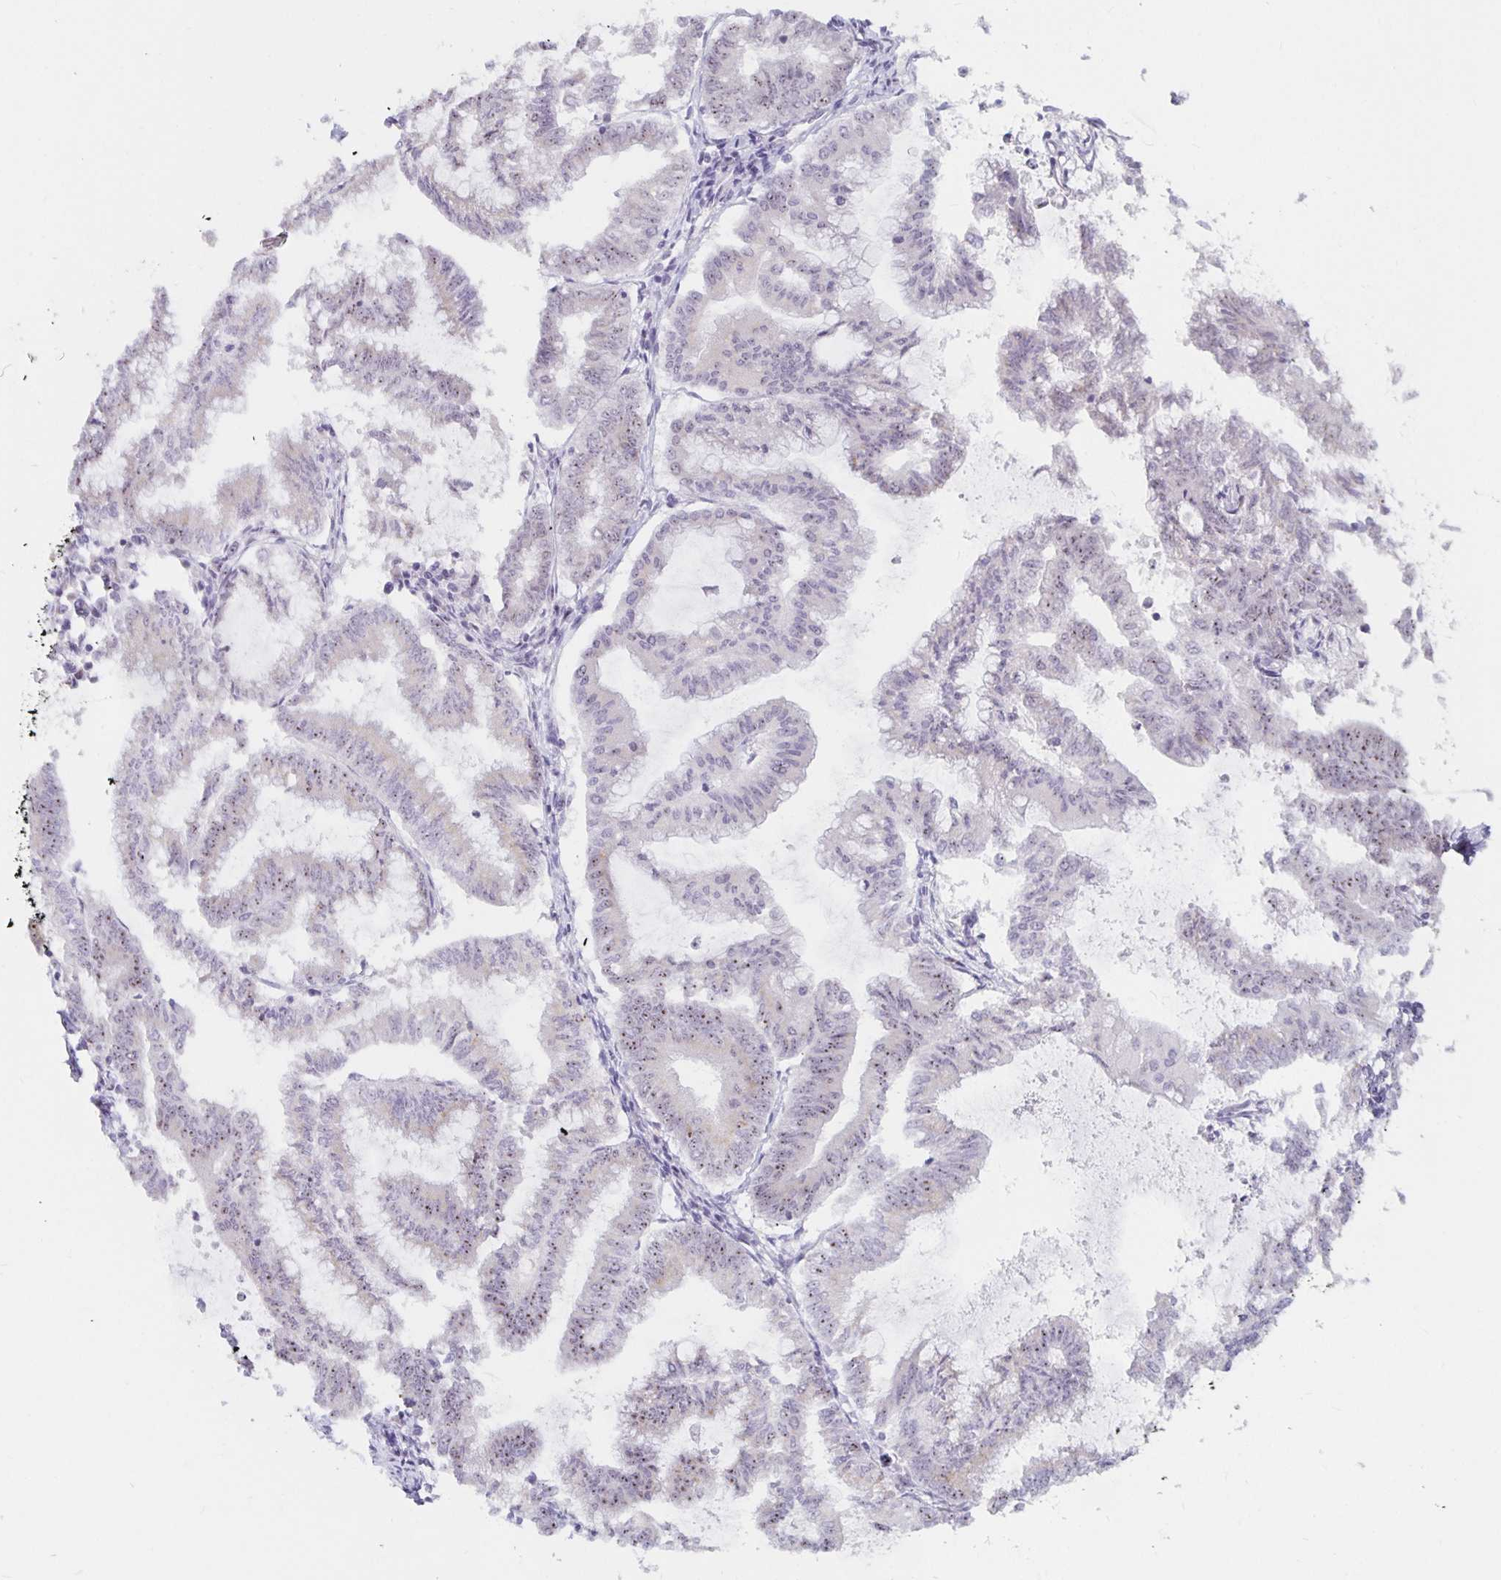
{"staining": {"intensity": "weak", "quantity": "25%-75%", "location": "nuclear"}, "tissue": "endometrial cancer", "cell_type": "Tumor cells", "image_type": "cancer", "snomed": [{"axis": "morphology", "description": "Adenocarcinoma, NOS"}, {"axis": "topography", "description": "Endometrium"}], "caption": "Weak nuclear staining is seen in about 25%-75% of tumor cells in endometrial adenocarcinoma.", "gene": "NUP85", "patient": {"sex": "female", "age": 79}}